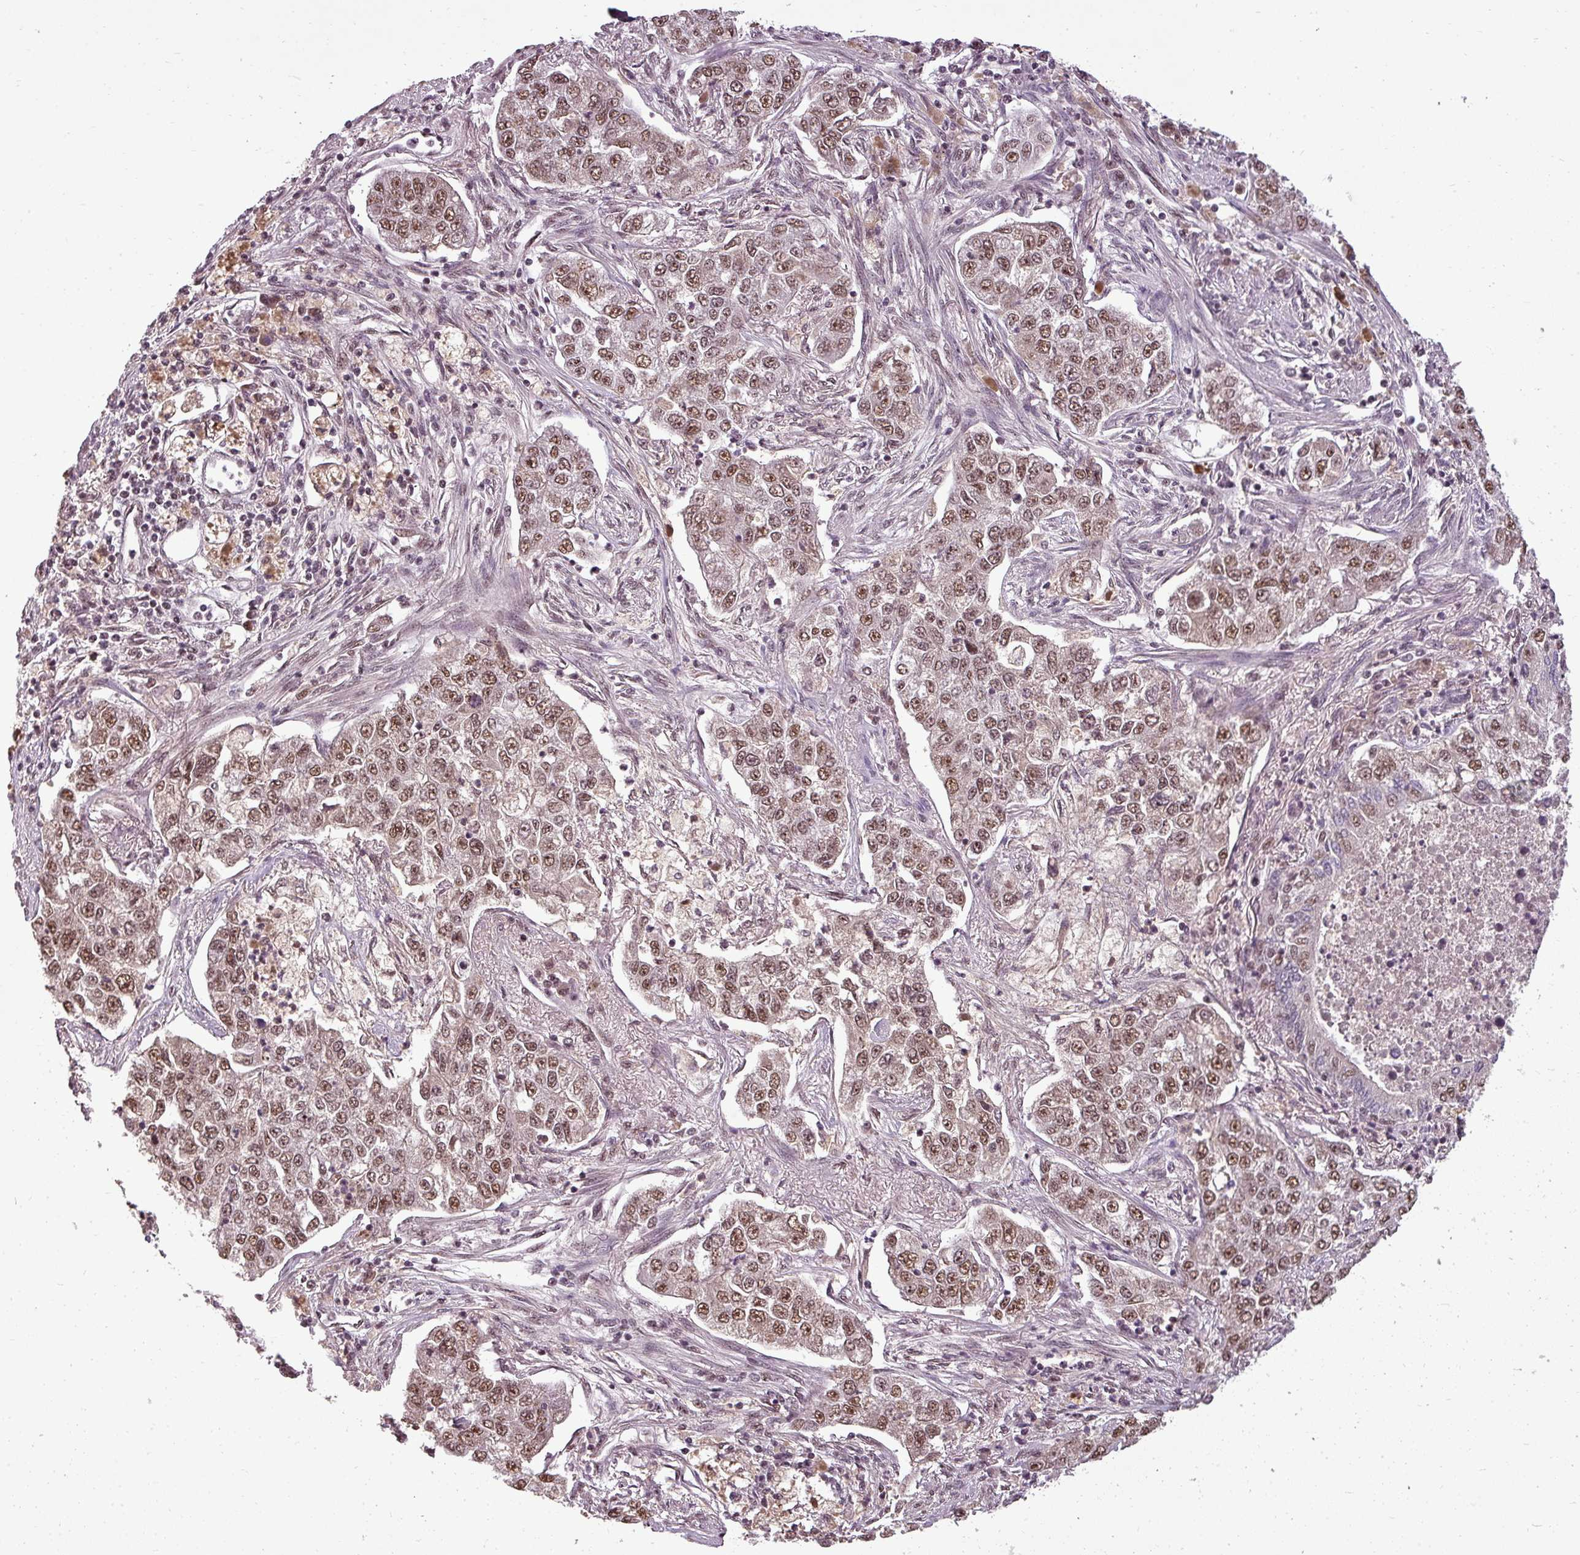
{"staining": {"intensity": "moderate", "quantity": ">75%", "location": "nuclear"}, "tissue": "lung cancer", "cell_type": "Tumor cells", "image_type": "cancer", "snomed": [{"axis": "morphology", "description": "Squamous cell carcinoma, NOS"}, {"axis": "topography", "description": "Lung"}], "caption": "Protein staining of lung cancer tissue exhibits moderate nuclear expression in approximately >75% of tumor cells.", "gene": "BCAS3", "patient": {"sex": "male", "age": 74}}